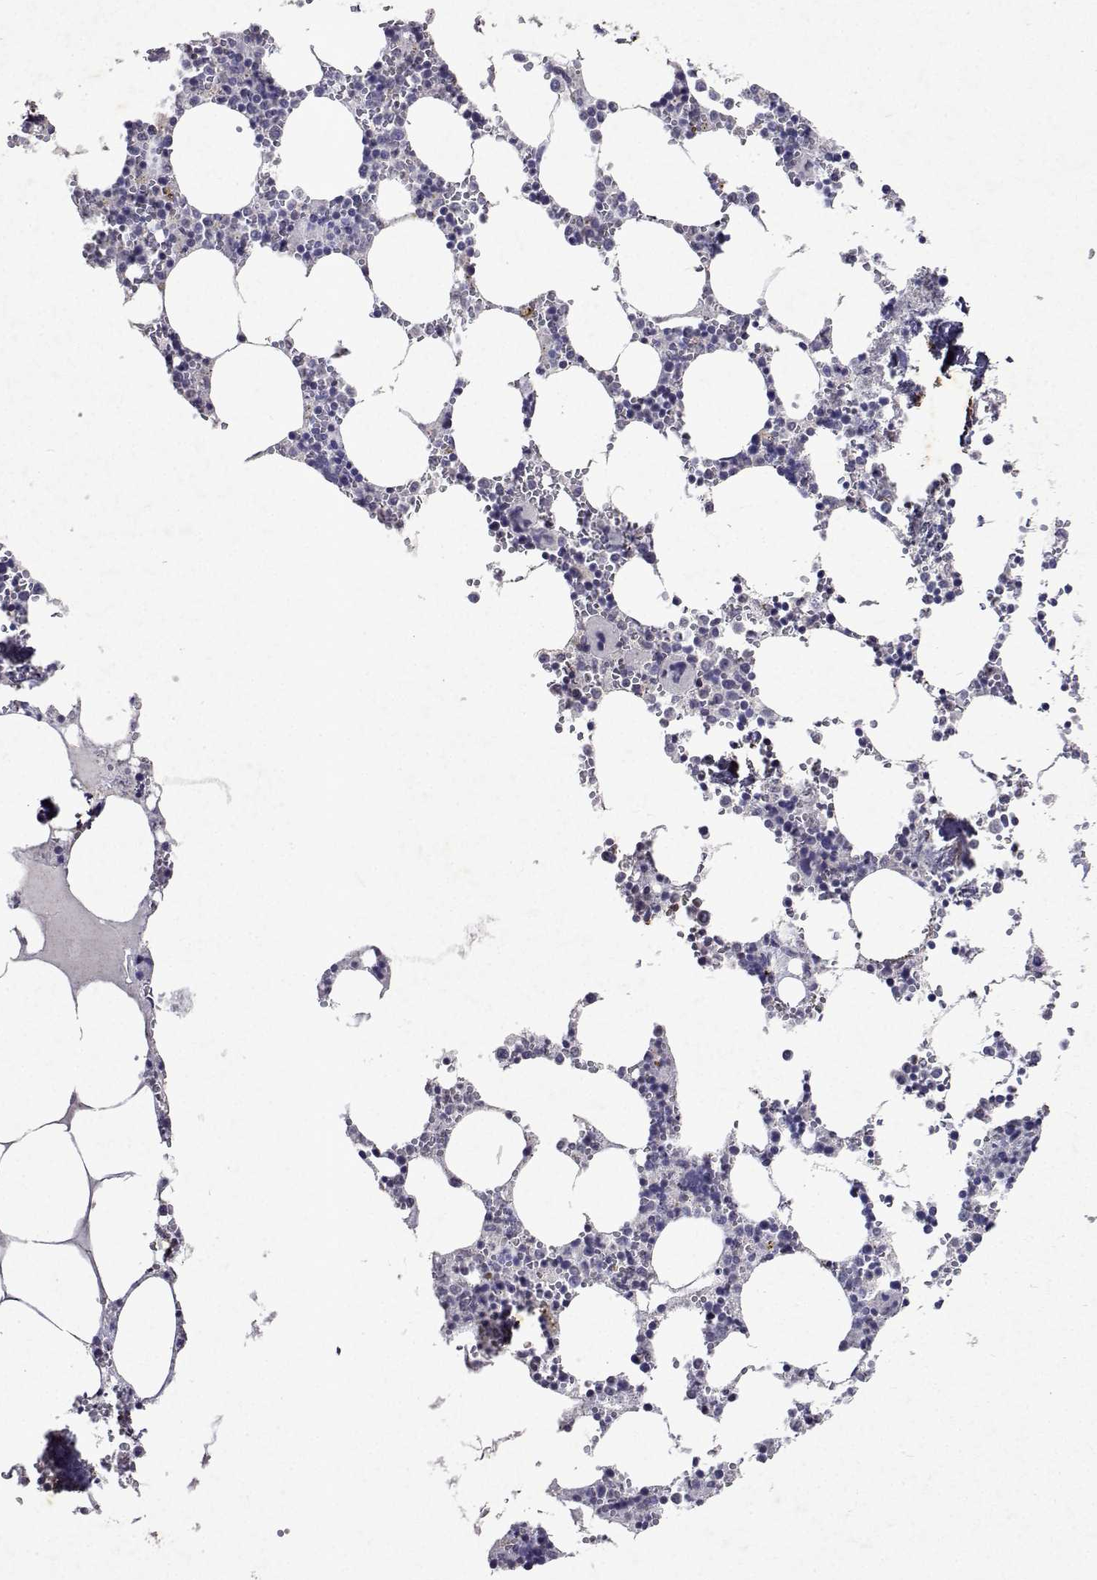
{"staining": {"intensity": "negative", "quantity": "none", "location": "none"}, "tissue": "bone marrow", "cell_type": "Hematopoietic cells", "image_type": "normal", "snomed": [{"axis": "morphology", "description": "Normal tissue, NOS"}, {"axis": "topography", "description": "Bone marrow"}], "caption": "Immunohistochemical staining of unremarkable bone marrow reveals no significant expression in hematopoietic cells.", "gene": "DUSP28", "patient": {"sex": "male", "age": 54}}